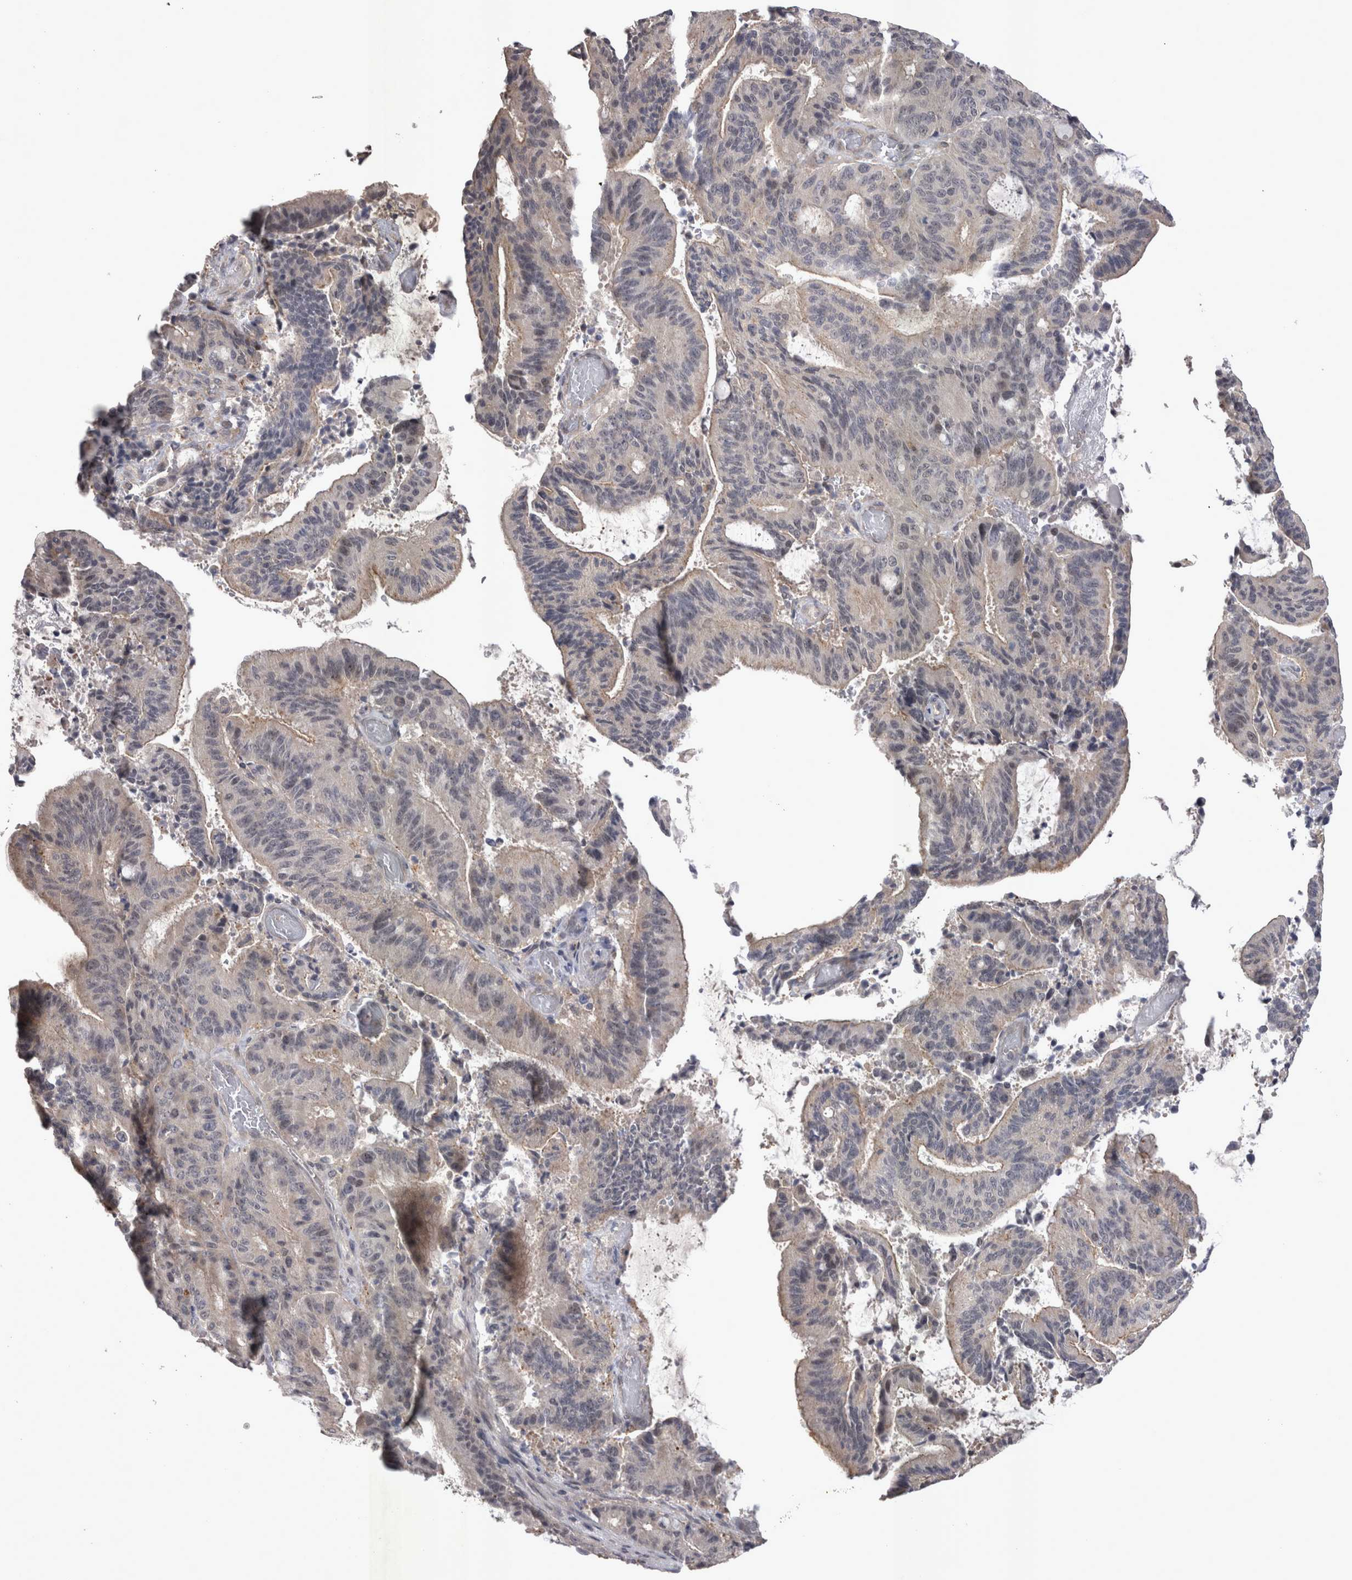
{"staining": {"intensity": "weak", "quantity": "<25%", "location": "cytoplasmic/membranous"}, "tissue": "liver cancer", "cell_type": "Tumor cells", "image_type": "cancer", "snomed": [{"axis": "morphology", "description": "Normal tissue, NOS"}, {"axis": "morphology", "description": "Cholangiocarcinoma"}, {"axis": "topography", "description": "Liver"}, {"axis": "topography", "description": "Peripheral nerve tissue"}], "caption": "A high-resolution histopathology image shows immunohistochemistry staining of liver cancer, which reveals no significant expression in tumor cells. The staining is performed using DAB (3,3'-diaminobenzidine) brown chromogen with nuclei counter-stained in using hematoxylin.", "gene": "CTBS", "patient": {"sex": "female", "age": 73}}